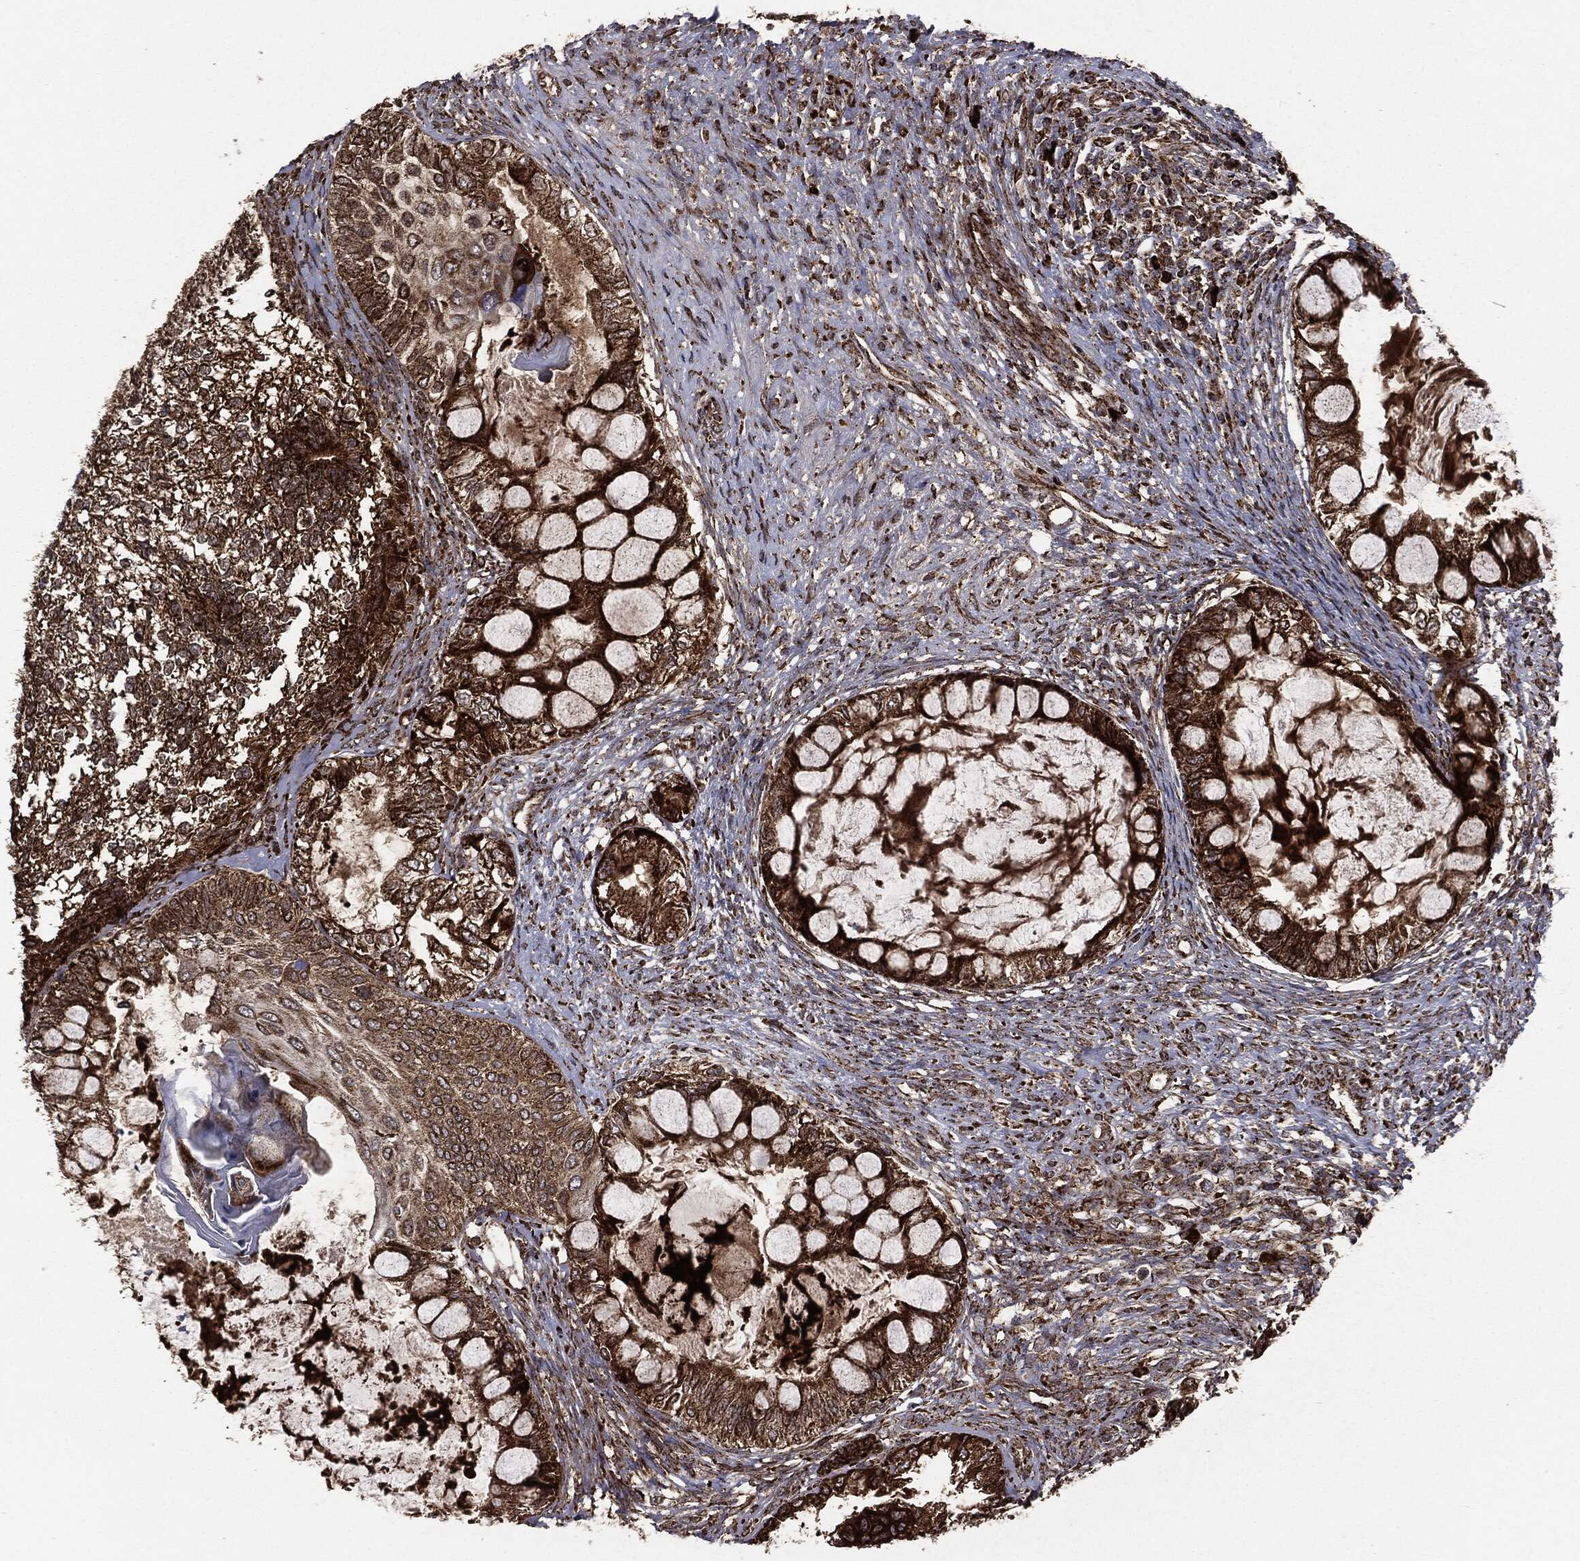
{"staining": {"intensity": "strong", "quantity": ">75%", "location": "cytoplasmic/membranous"}, "tissue": "testis cancer", "cell_type": "Tumor cells", "image_type": "cancer", "snomed": [{"axis": "morphology", "description": "Seminoma, NOS"}, {"axis": "morphology", "description": "Carcinoma, Embryonal, NOS"}, {"axis": "topography", "description": "Testis"}], "caption": "An image showing strong cytoplasmic/membranous expression in approximately >75% of tumor cells in testis cancer (seminoma), as visualized by brown immunohistochemical staining.", "gene": "MAP2K1", "patient": {"sex": "male", "age": 41}}